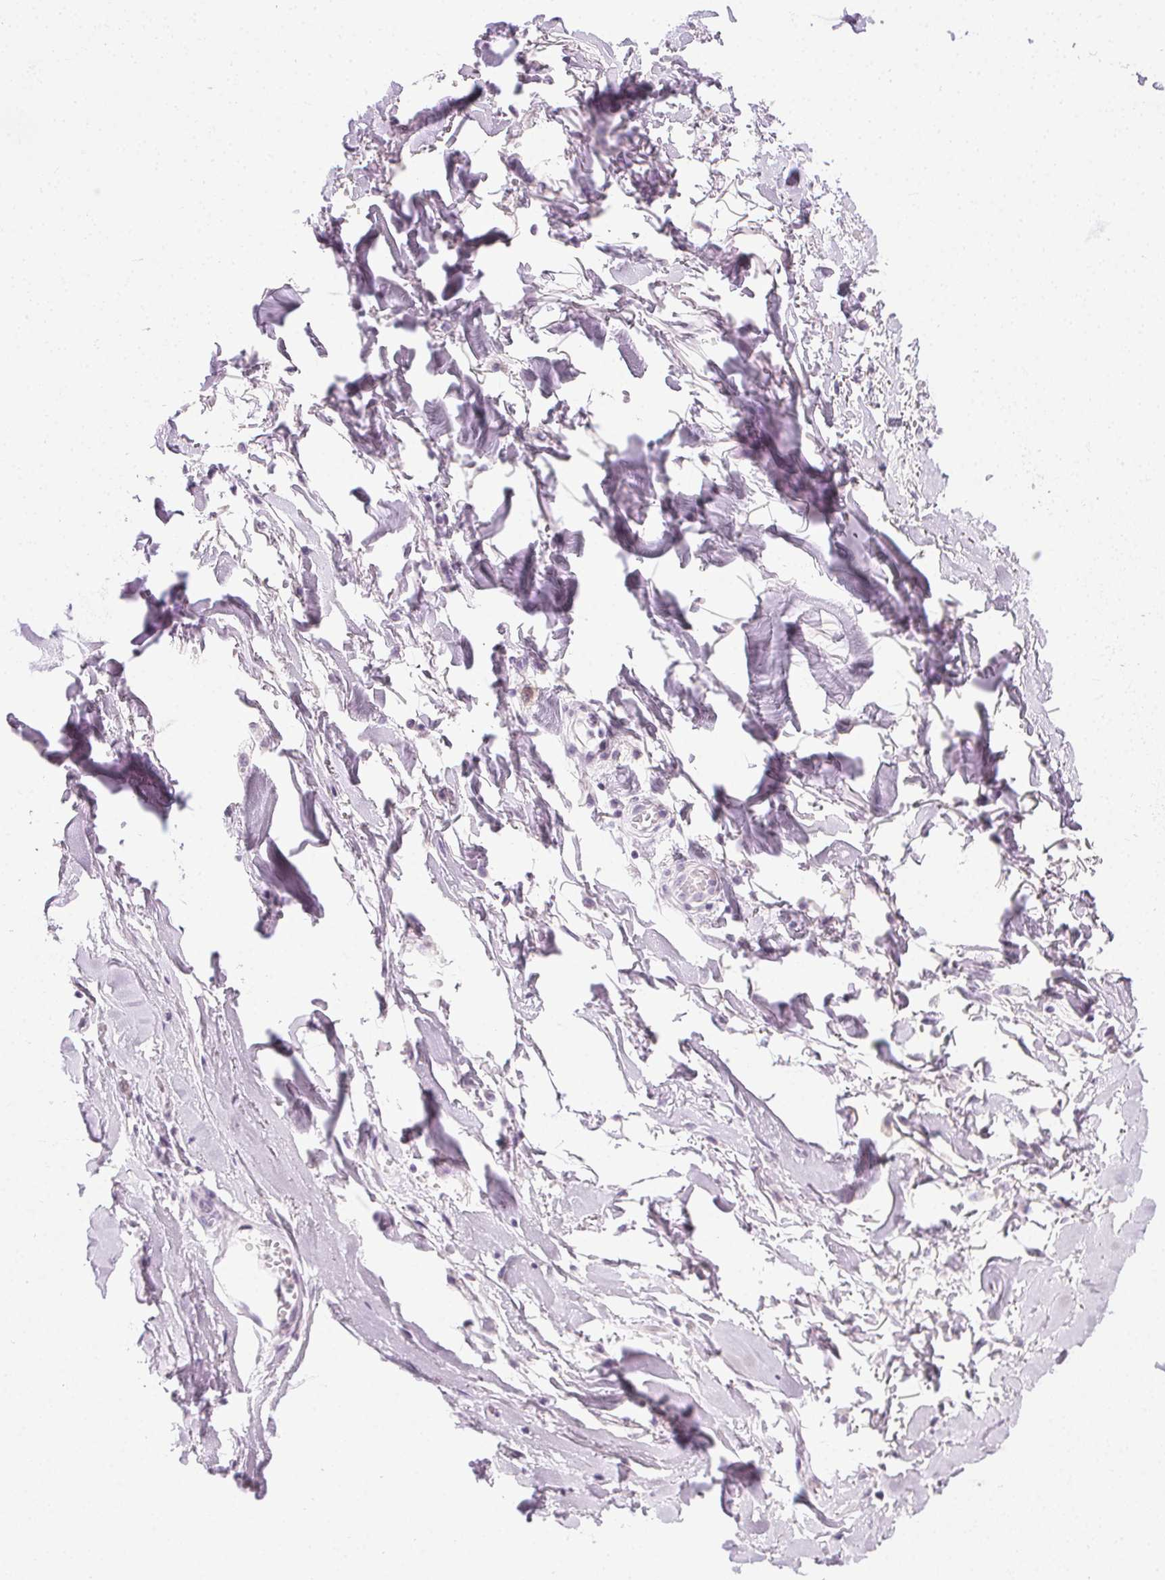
{"staining": {"intensity": "negative", "quantity": "none", "location": "none"}, "tissue": "soft tissue", "cell_type": "Chondrocytes", "image_type": "normal", "snomed": [{"axis": "morphology", "description": "Normal tissue, NOS"}, {"axis": "topography", "description": "Cartilage tissue"}, {"axis": "topography", "description": "Nasopharynx"}, {"axis": "topography", "description": "Thyroid gland"}], "caption": "IHC micrograph of normal soft tissue: soft tissue stained with DAB shows no significant protein staining in chondrocytes.", "gene": "CADPS", "patient": {"sex": "male", "age": 63}}